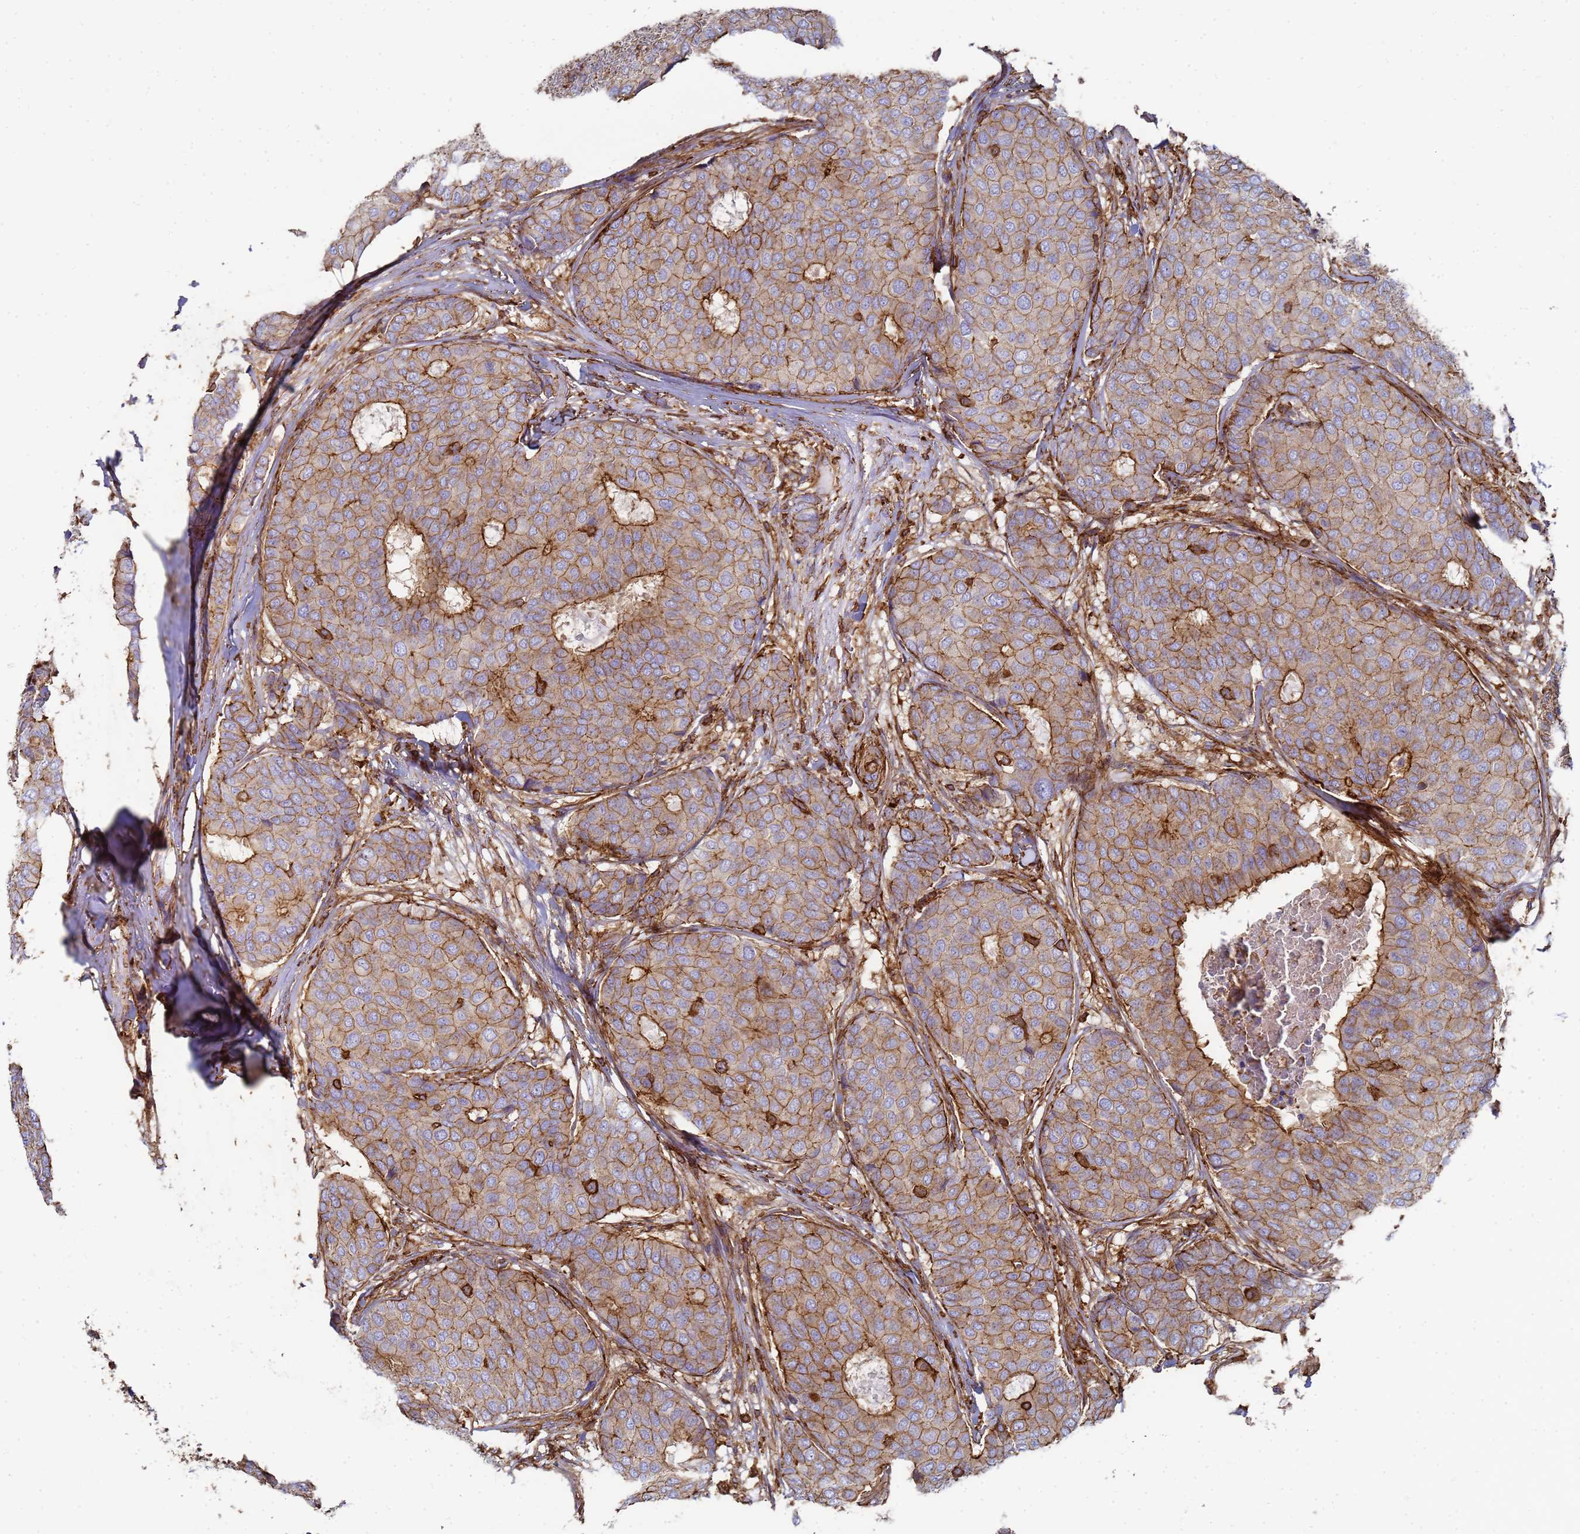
{"staining": {"intensity": "moderate", "quantity": ">75%", "location": "cytoplasmic/membranous"}, "tissue": "breast cancer", "cell_type": "Tumor cells", "image_type": "cancer", "snomed": [{"axis": "morphology", "description": "Duct carcinoma"}, {"axis": "topography", "description": "Breast"}], "caption": "A micrograph of human breast infiltrating ductal carcinoma stained for a protein demonstrates moderate cytoplasmic/membranous brown staining in tumor cells.", "gene": "ACTB", "patient": {"sex": "female", "age": 75}}